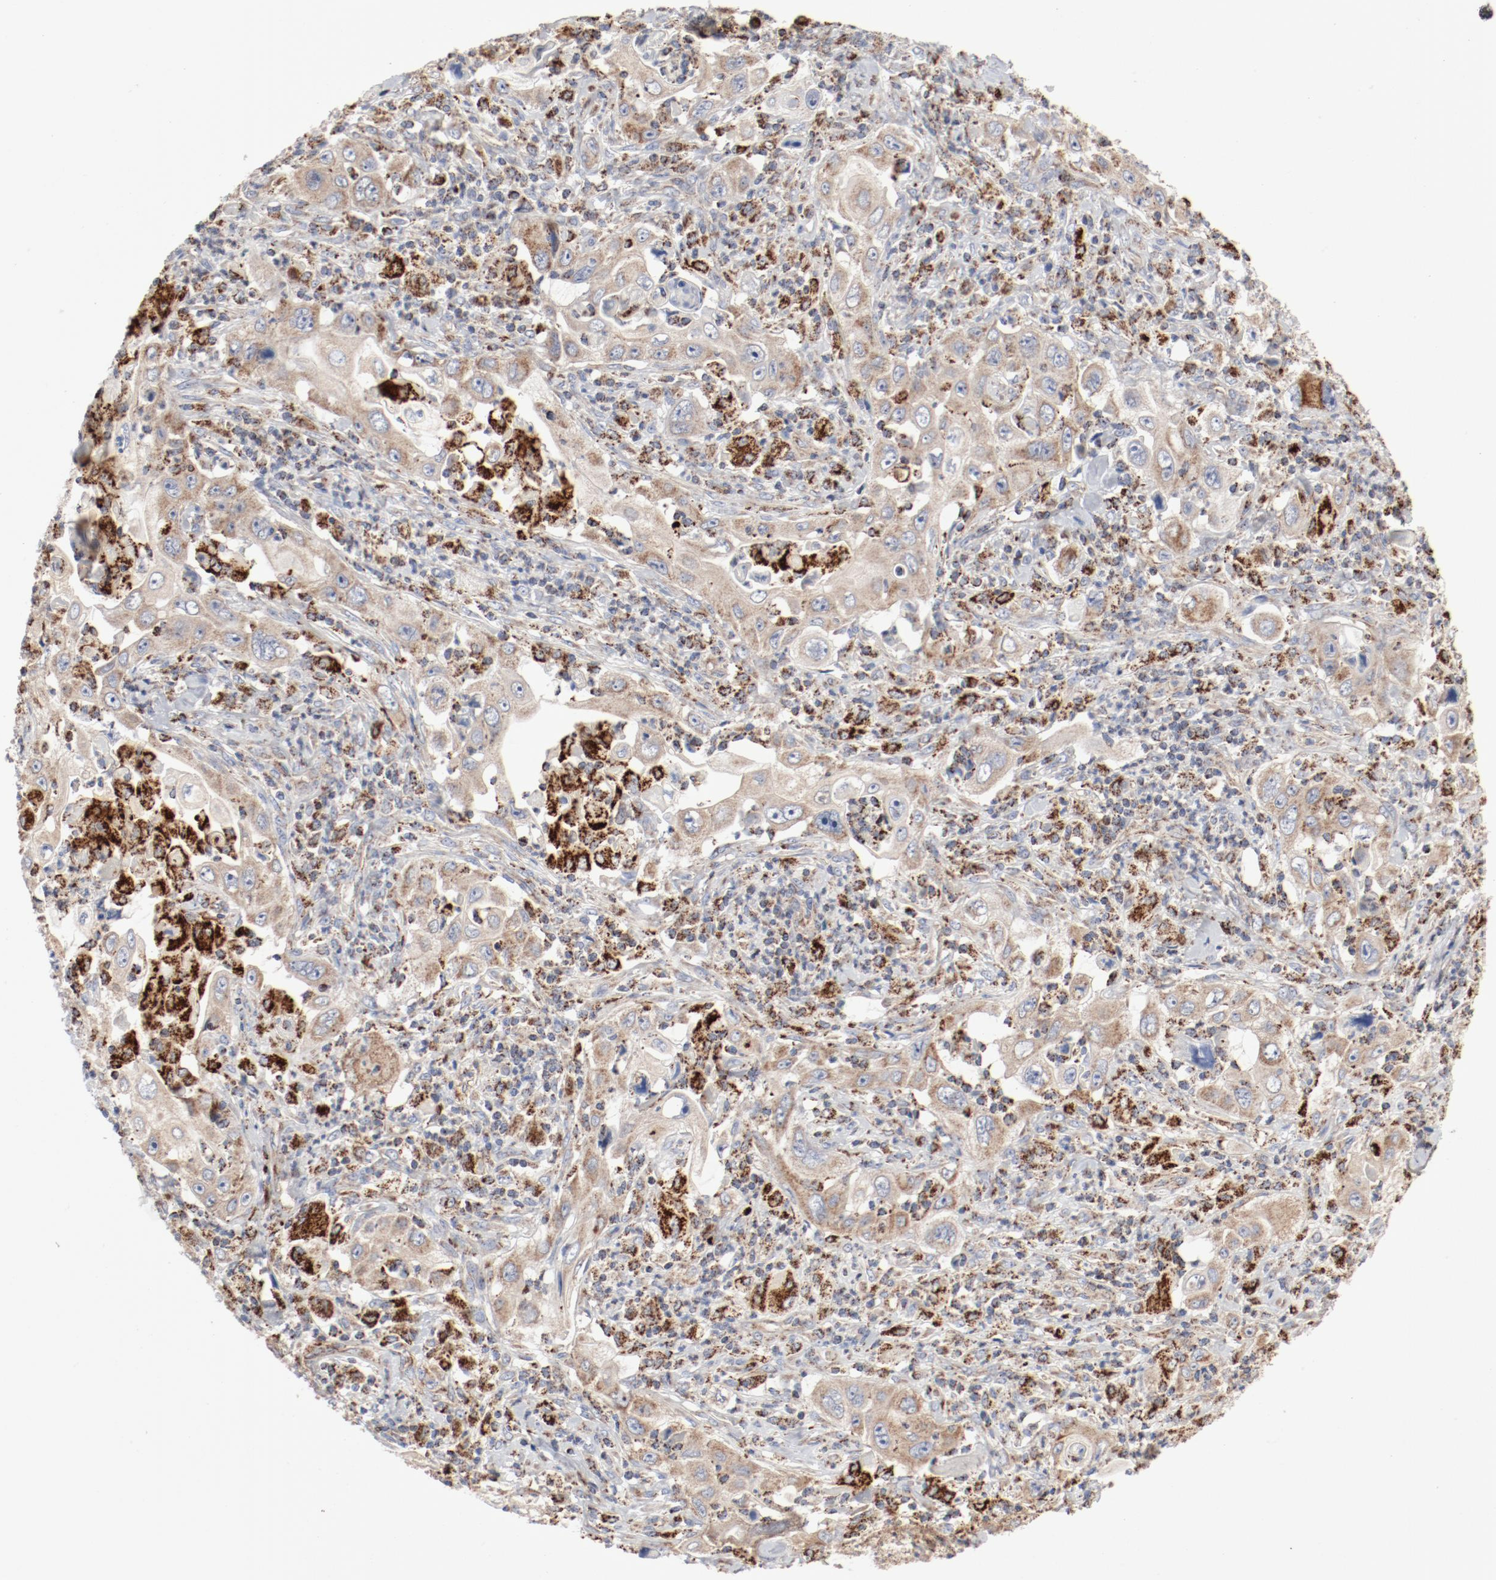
{"staining": {"intensity": "weak", "quantity": ">75%", "location": "cytoplasmic/membranous"}, "tissue": "pancreatic cancer", "cell_type": "Tumor cells", "image_type": "cancer", "snomed": [{"axis": "morphology", "description": "Adenocarcinoma, NOS"}, {"axis": "topography", "description": "Pancreas"}], "caption": "IHC of pancreatic cancer displays low levels of weak cytoplasmic/membranous expression in approximately >75% of tumor cells. Using DAB (brown) and hematoxylin (blue) stains, captured at high magnification using brightfield microscopy.", "gene": "SETD3", "patient": {"sex": "male", "age": 70}}